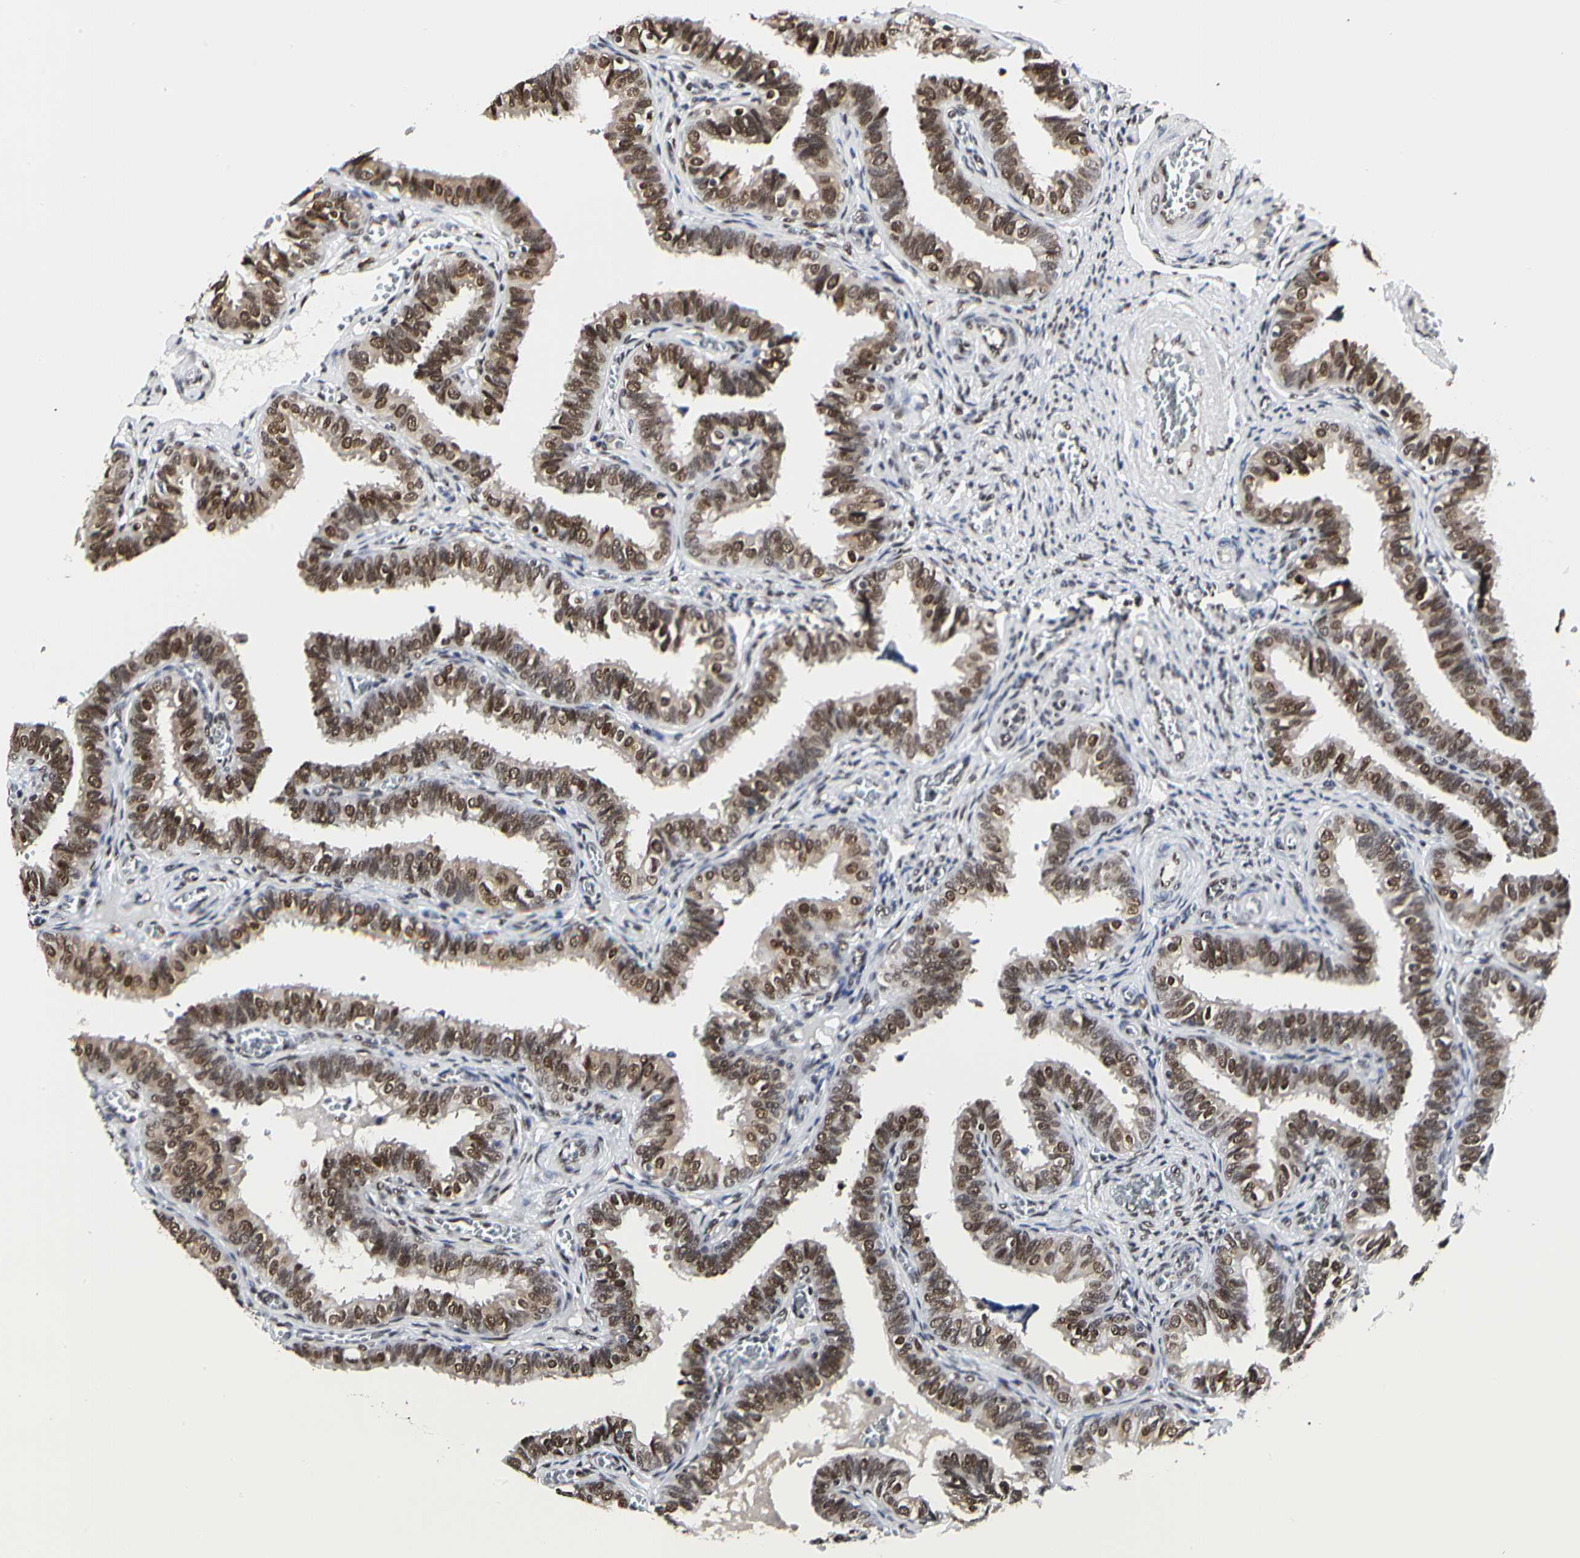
{"staining": {"intensity": "strong", "quantity": ">75%", "location": "nuclear"}, "tissue": "fallopian tube", "cell_type": "Glandular cells", "image_type": "normal", "snomed": [{"axis": "morphology", "description": "Normal tissue, NOS"}, {"axis": "topography", "description": "Fallopian tube"}], "caption": "A photomicrograph showing strong nuclear staining in about >75% of glandular cells in unremarkable fallopian tube, as visualized by brown immunohistochemical staining.", "gene": "PRMT3", "patient": {"sex": "female", "age": 46}}